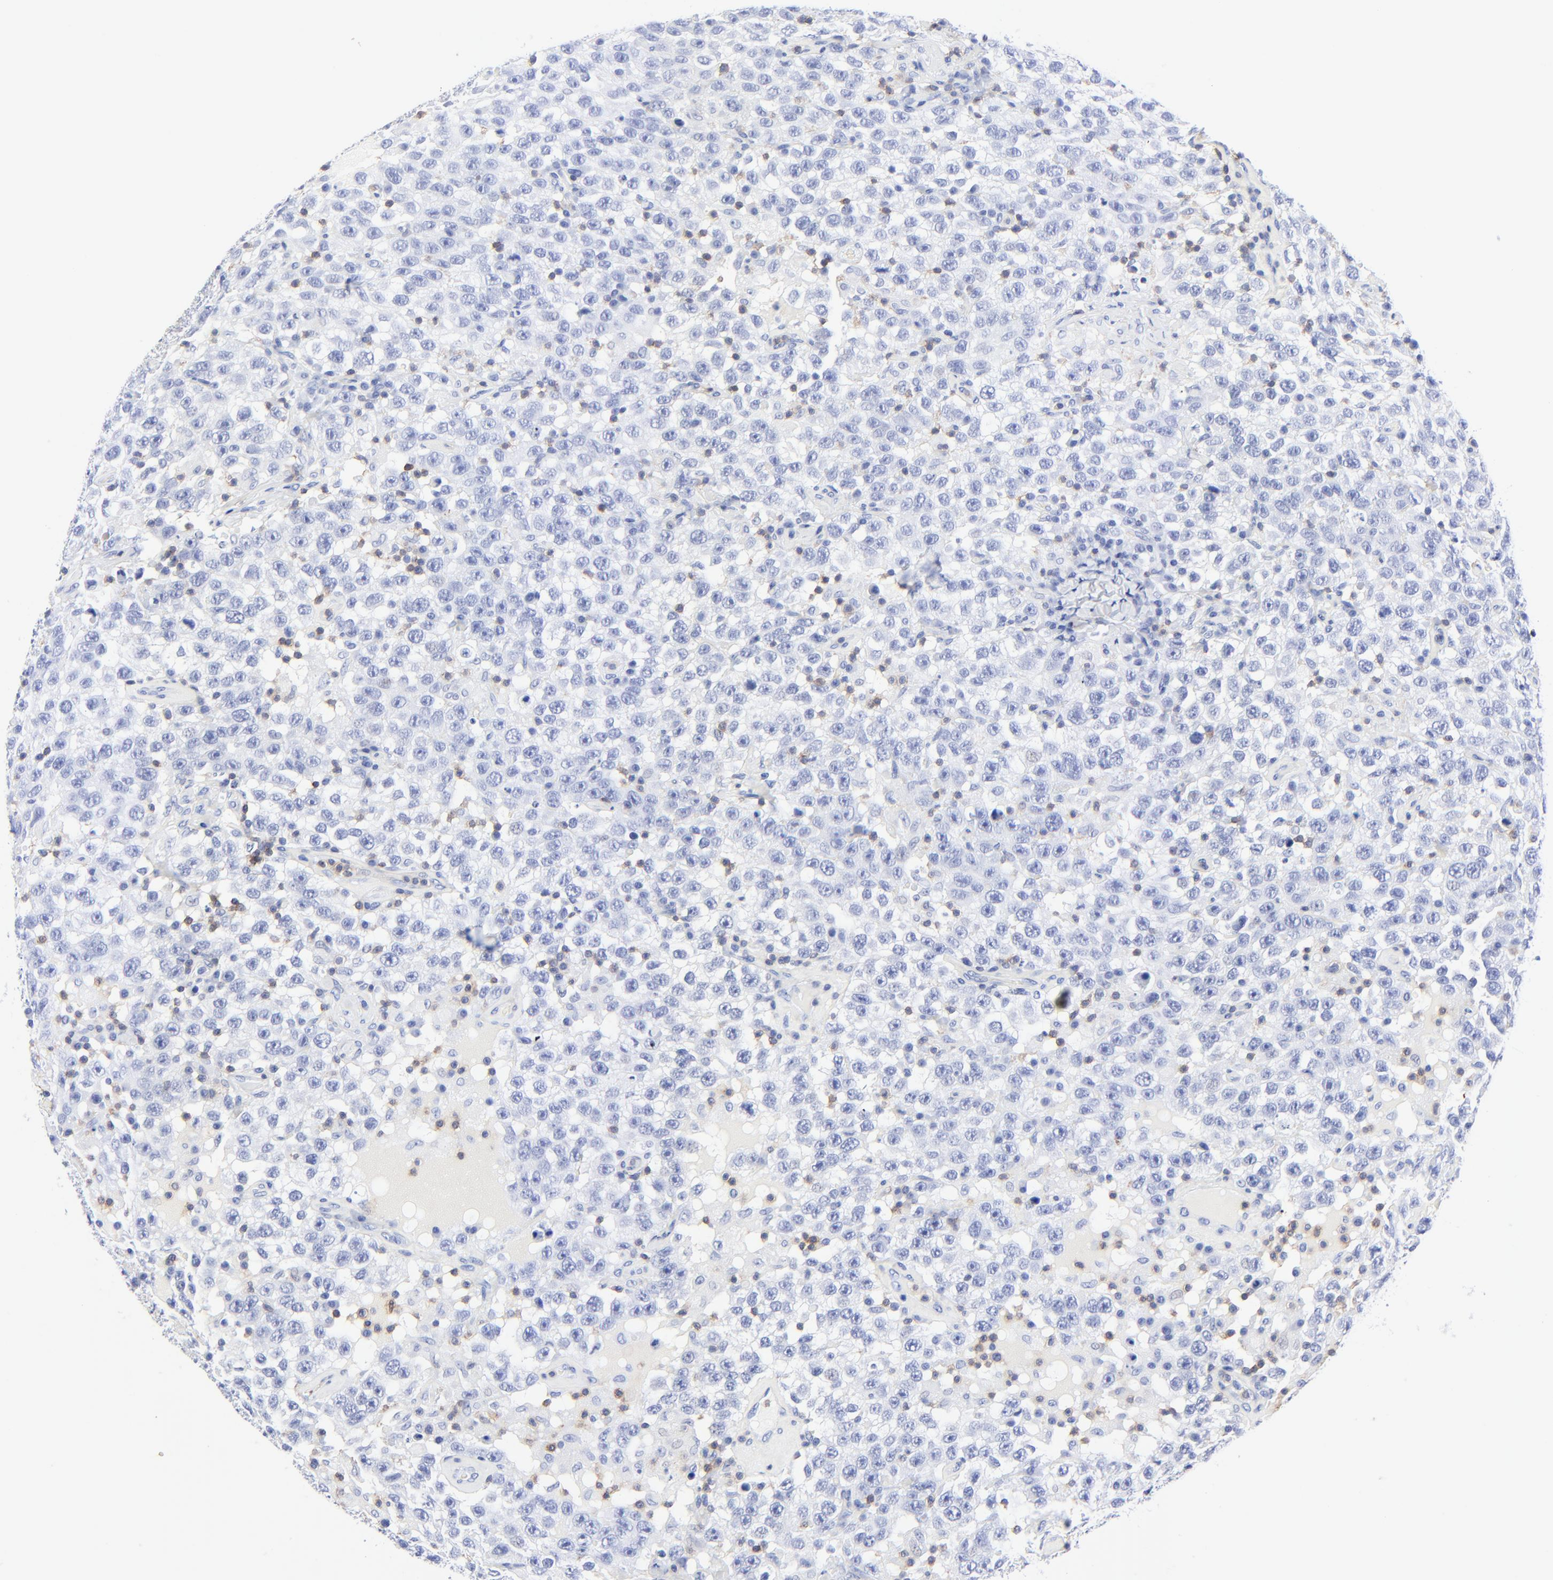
{"staining": {"intensity": "negative", "quantity": "none", "location": "none"}, "tissue": "testis cancer", "cell_type": "Tumor cells", "image_type": "cancer", "snomed": [{"axis": "morphology", "description": "Seminoma, NOS"}, {"axis": "topography", "description": "Testis"}], "caption": "Immunohistochemical staining of testis cancer exhibits no significant positivity in tumor cells.", "gene": "LCK", "patient": {"sex": "male", "age": 41}}